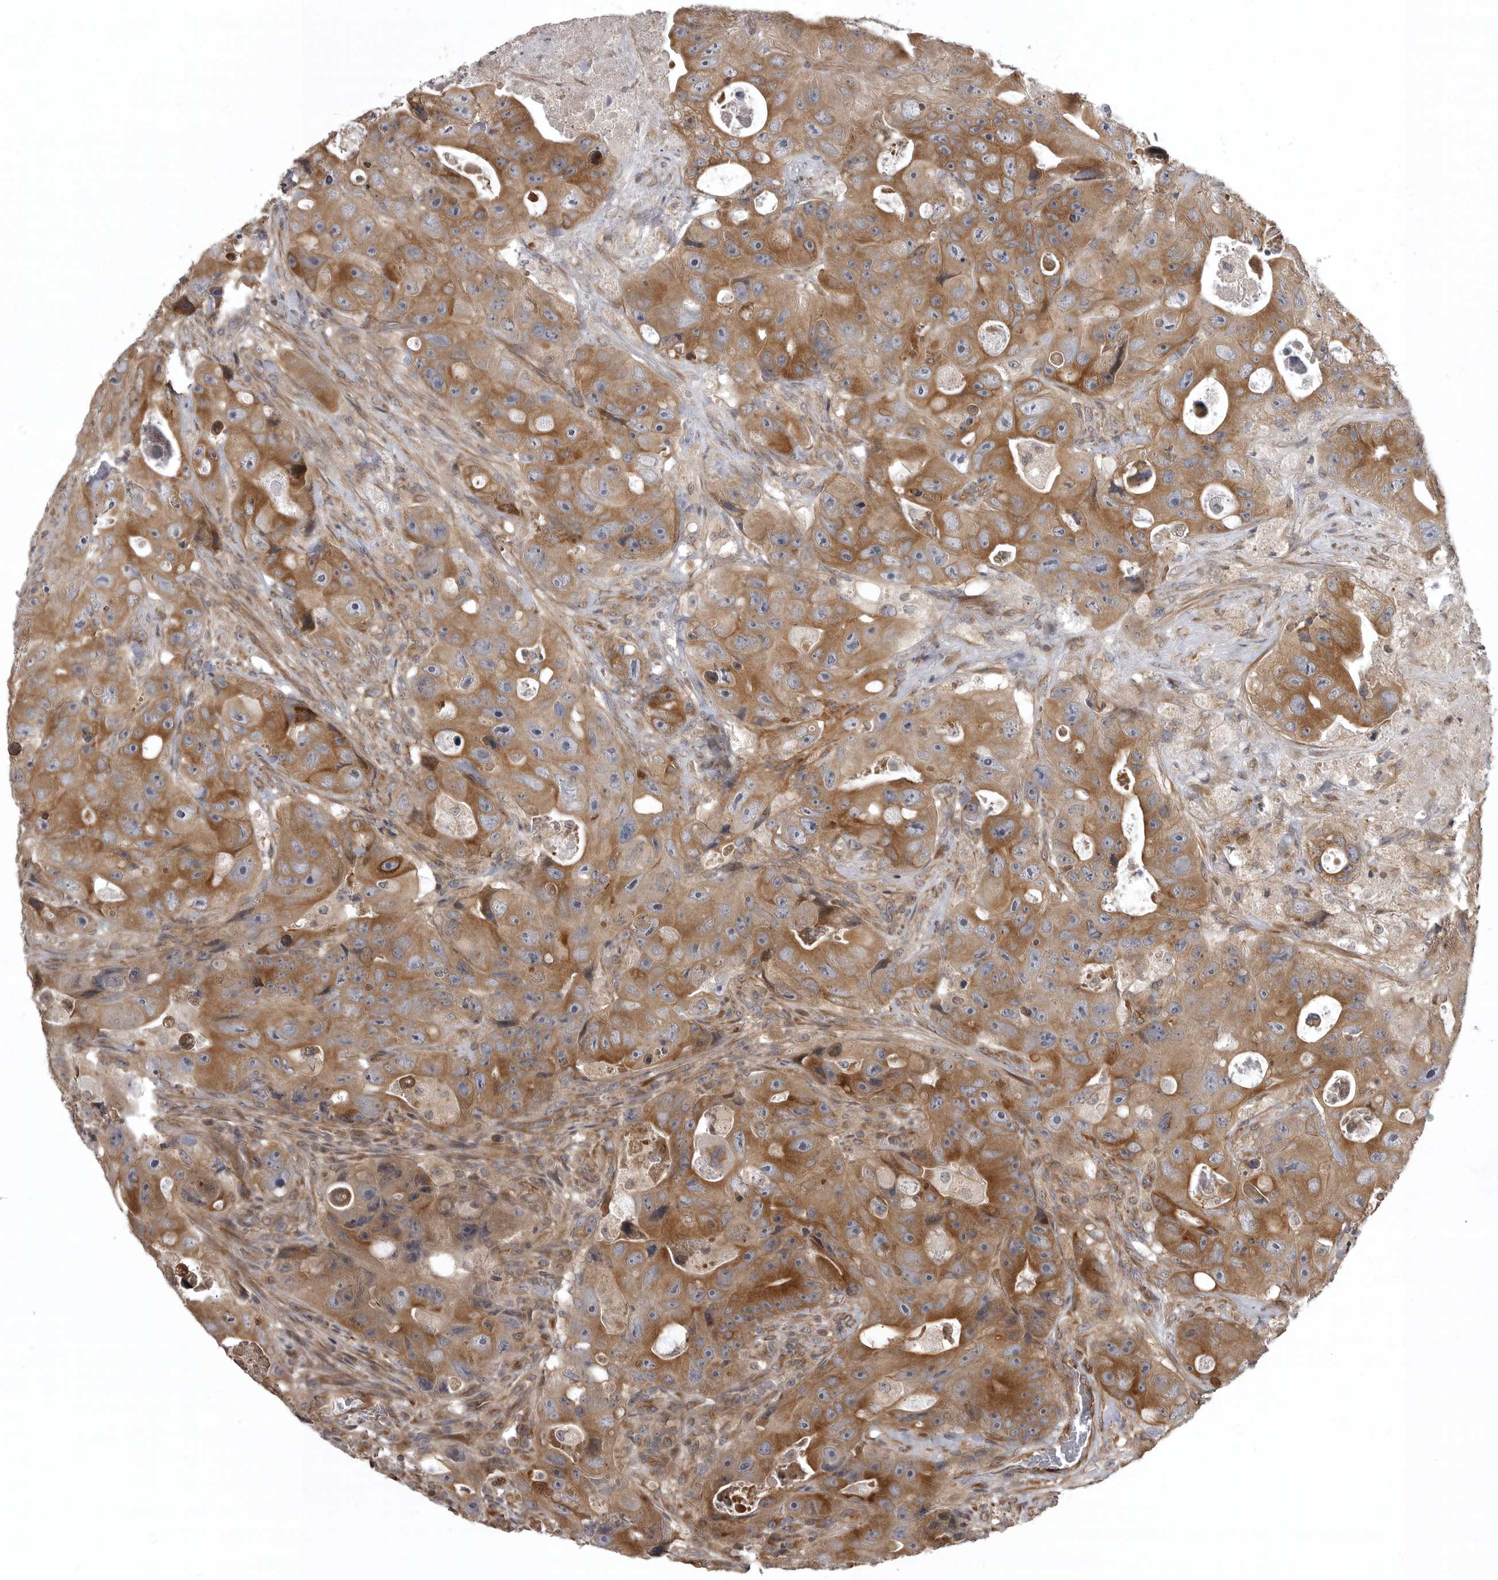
{"staining": {"intensity": "moderate", "quantity": ">75%", "location": "cytoplasmic/membranous"}, "tissue": "colorectal cancer", "cell_type": "Tumor cells", "image_type": "cancer", "snomed": [{"axis": "morphology", "description": "Adenocarcinoma, NOS"}, {"axis": "topography", "description": "Colon"}], "caption": "Human colorectal cancer stained with a protein marker demonstrates moderate staining in tumor cells.", "gene": "ZNRF1", "patient": {"sex": "female", "age": 46}}